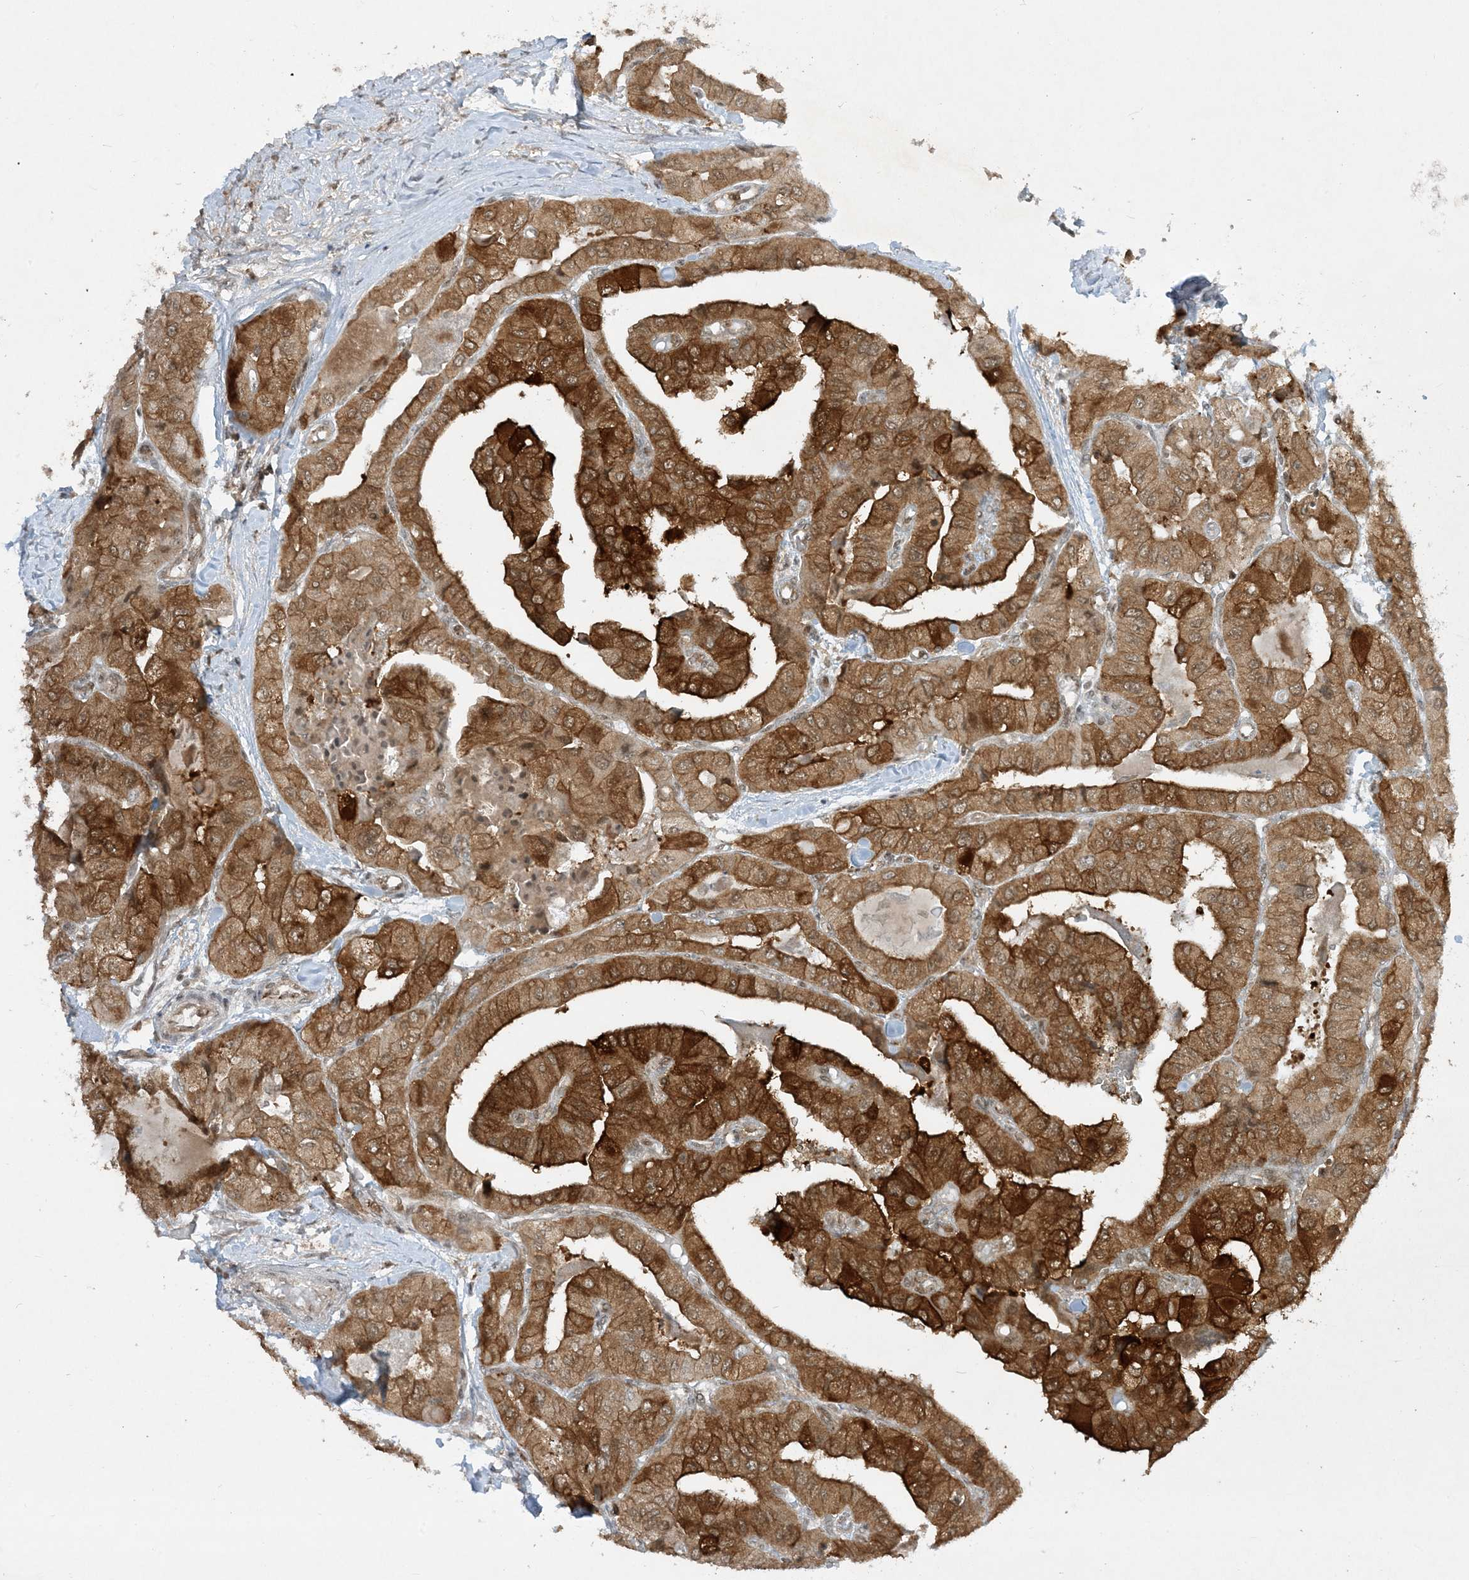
{"staining": {"intensity": "strong", "quantity": ">75%", "location": "cytoplasmic/membranous"}, "tissue": "thyroid cancer", "cell_type": "Tumor cells", "image_type": "cancer", "snomed": [{"axis": "morphology", "description": "Papillary adenocarcinoma, NOS"}, {"axis": "topography", "description": "Thyroid gland"}], "caption": "Immunohistochemical staining of human thyroid cancer (papillary adenocarcinoma) shows strong cytoplasmic/membranous protein staining in about >75% of tumor cells.", "gene": "CERT1", "patient": {"sex": "female", "age": 59}}